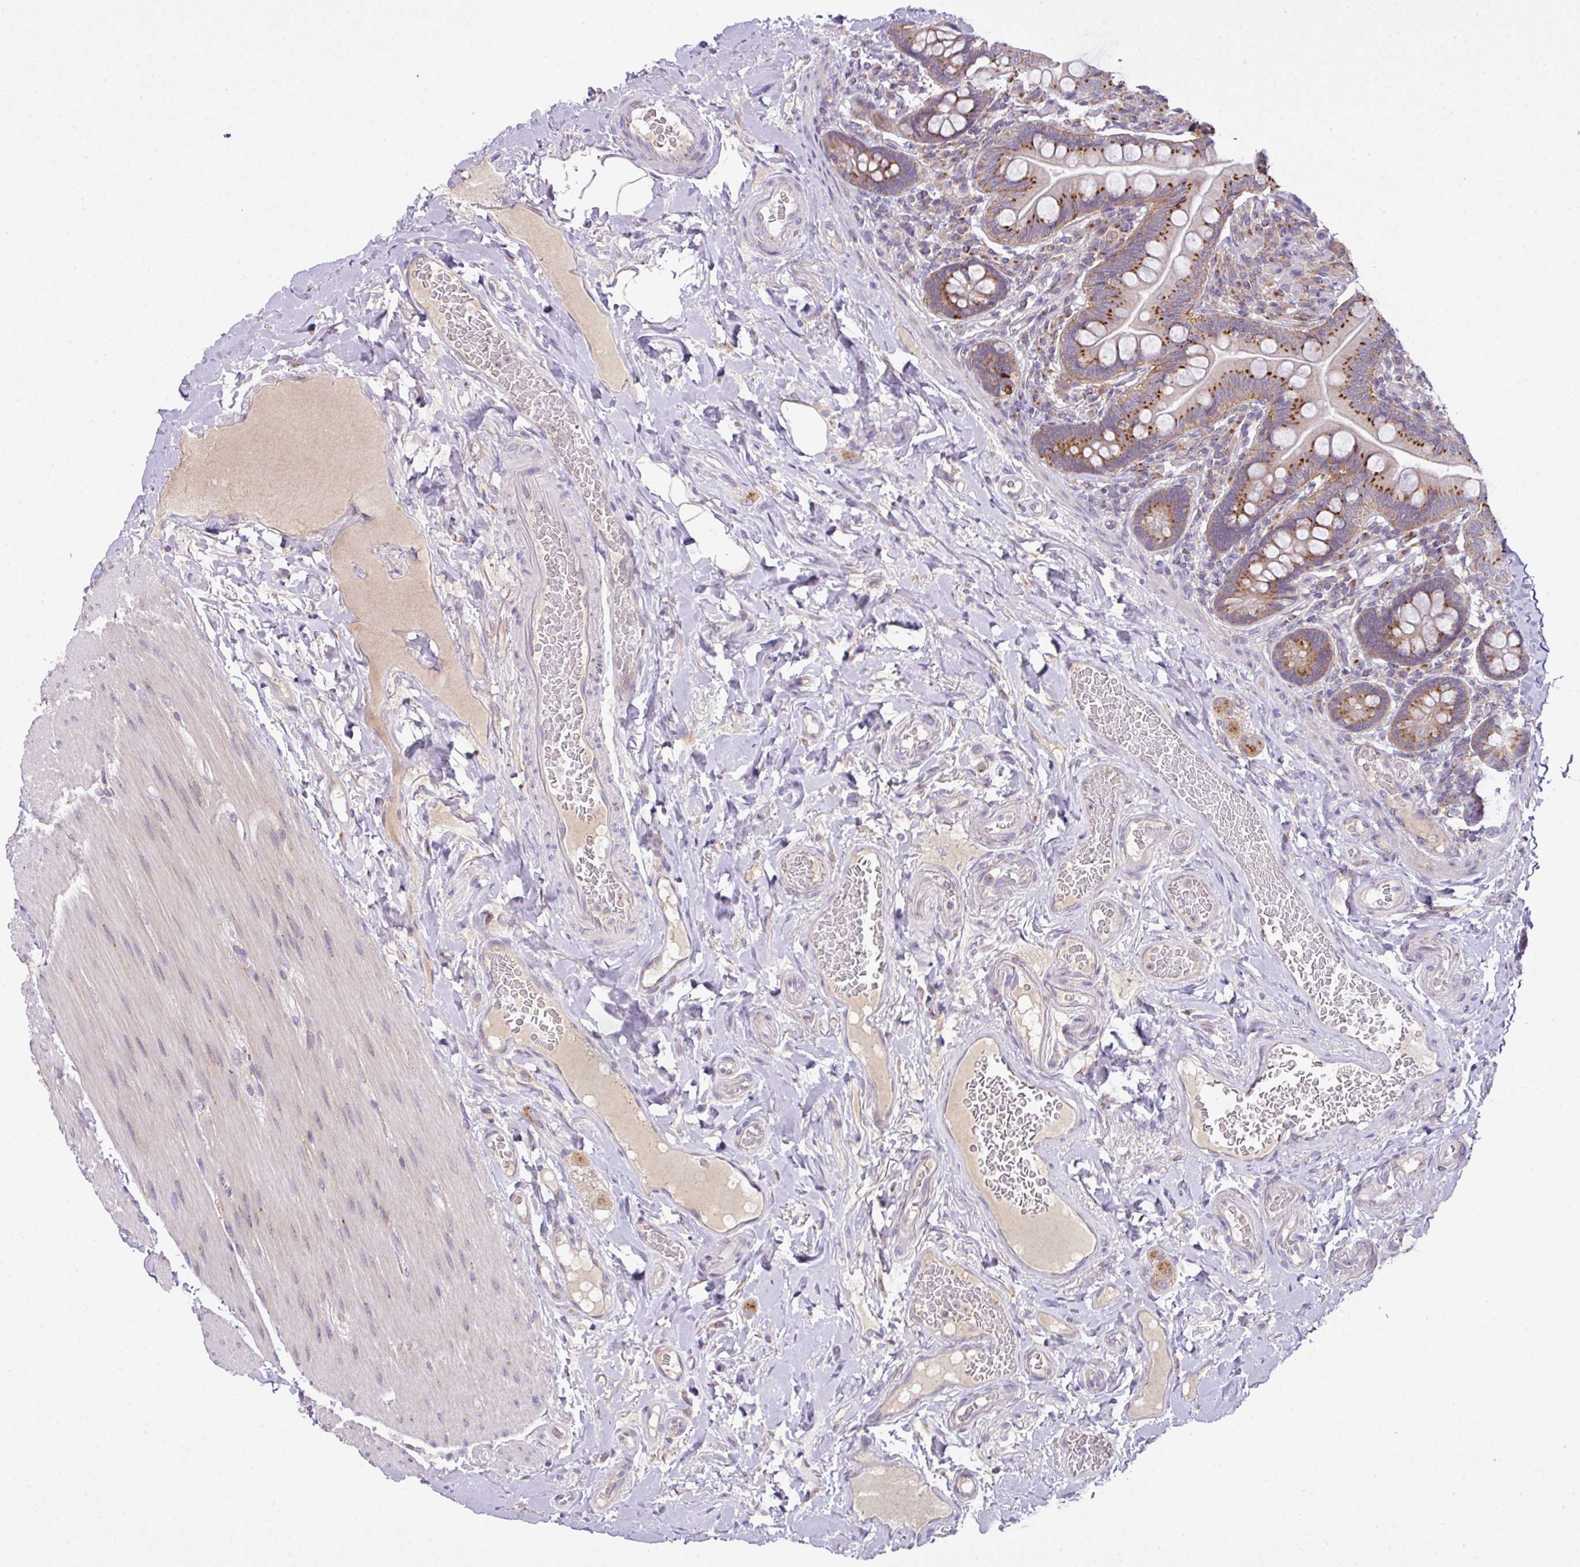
{"staining": {"intensity": "strong", "quantity": "25%-75%", "location": "cytoplasmic/membranous"}, "tissue": "small intestine", "cell_type": "Glandular cells", "image_type": "normal", "snomed": [{"axis": "morphology", "description": "Normal tissue, NOS"}, {"axis": "topography", "description": "Small intestine"}], "caption": "Immunohistochemical staining of normal small intestine exhibits high levels of strong cytoplasmic/membranous positivity in approximately 25%-75% of glandular cells.", "gene": "VTI1A", "patient": {"sex": "female", "age": 64}}